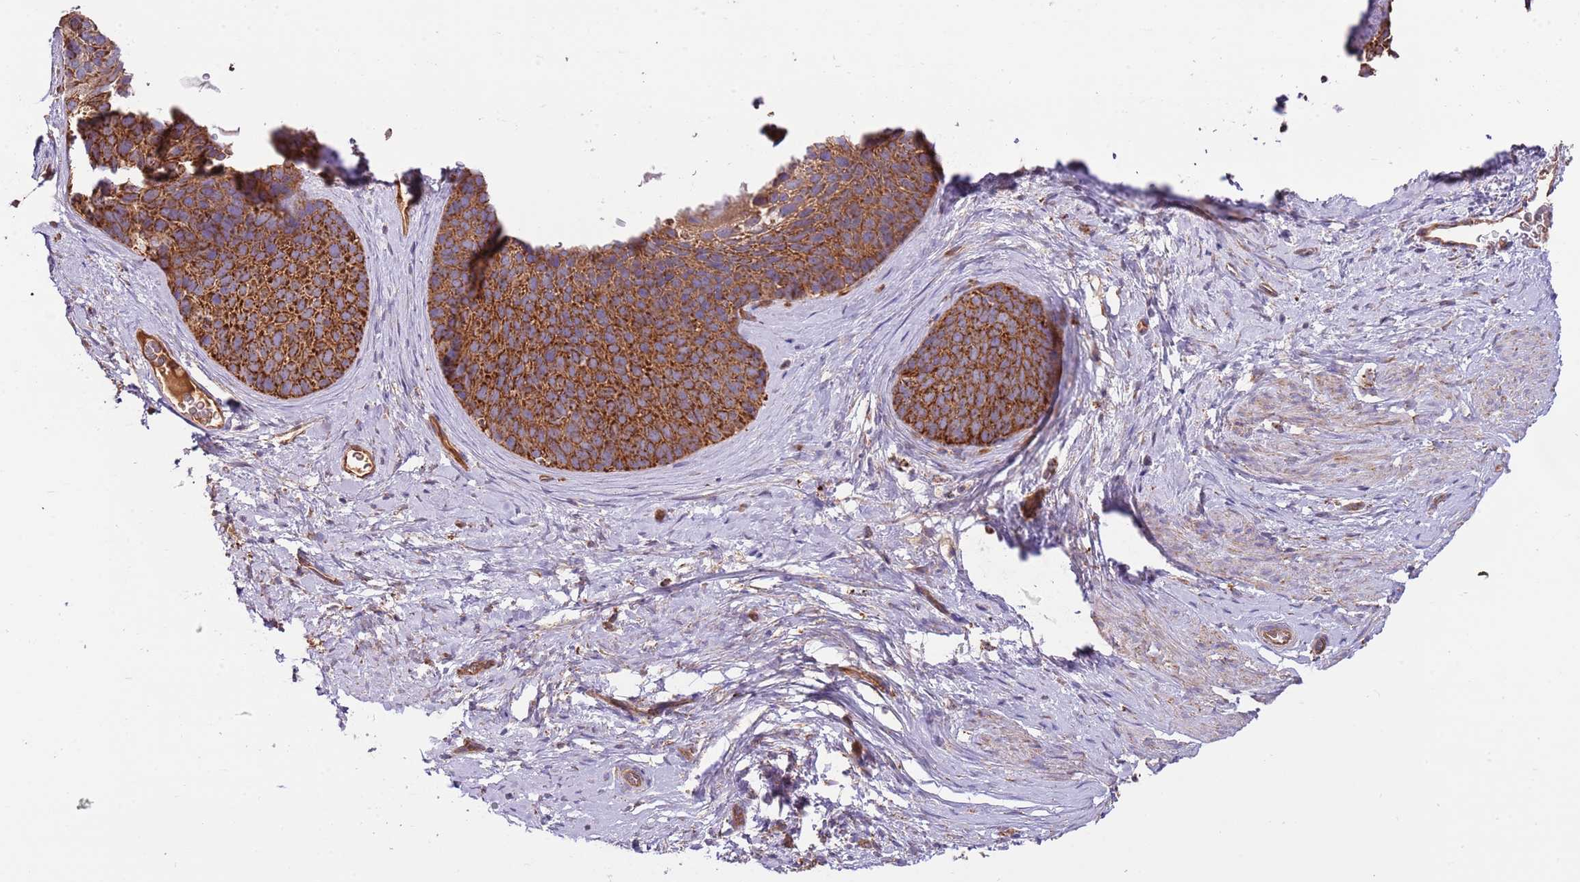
{"staining": {"intensity": "strong", "quantity": ">75%", "location": "cytoplasmic/membranous"}, "tissue": "cervical cancer", "cell_type": "Tumor cells", "image_type": "cancer", "snomed": [{"axis": "morphology", "description": "Squamous cell carcinoma, NOS"}, {"axis": "topography", "description": "Cervix"}], "caption": "Cervical squamous cell carcinoma was stained to show a protein in brown. There is high levels of strong cytoplasmic/membranous positivity in about >75% of tumor cells. (DAB (3,3'-diaminobenzidine) IHC with brightfield microscopy, high magnification).", "gene": "DOCK6", "patient": {"sex": "female", "age": 80}}